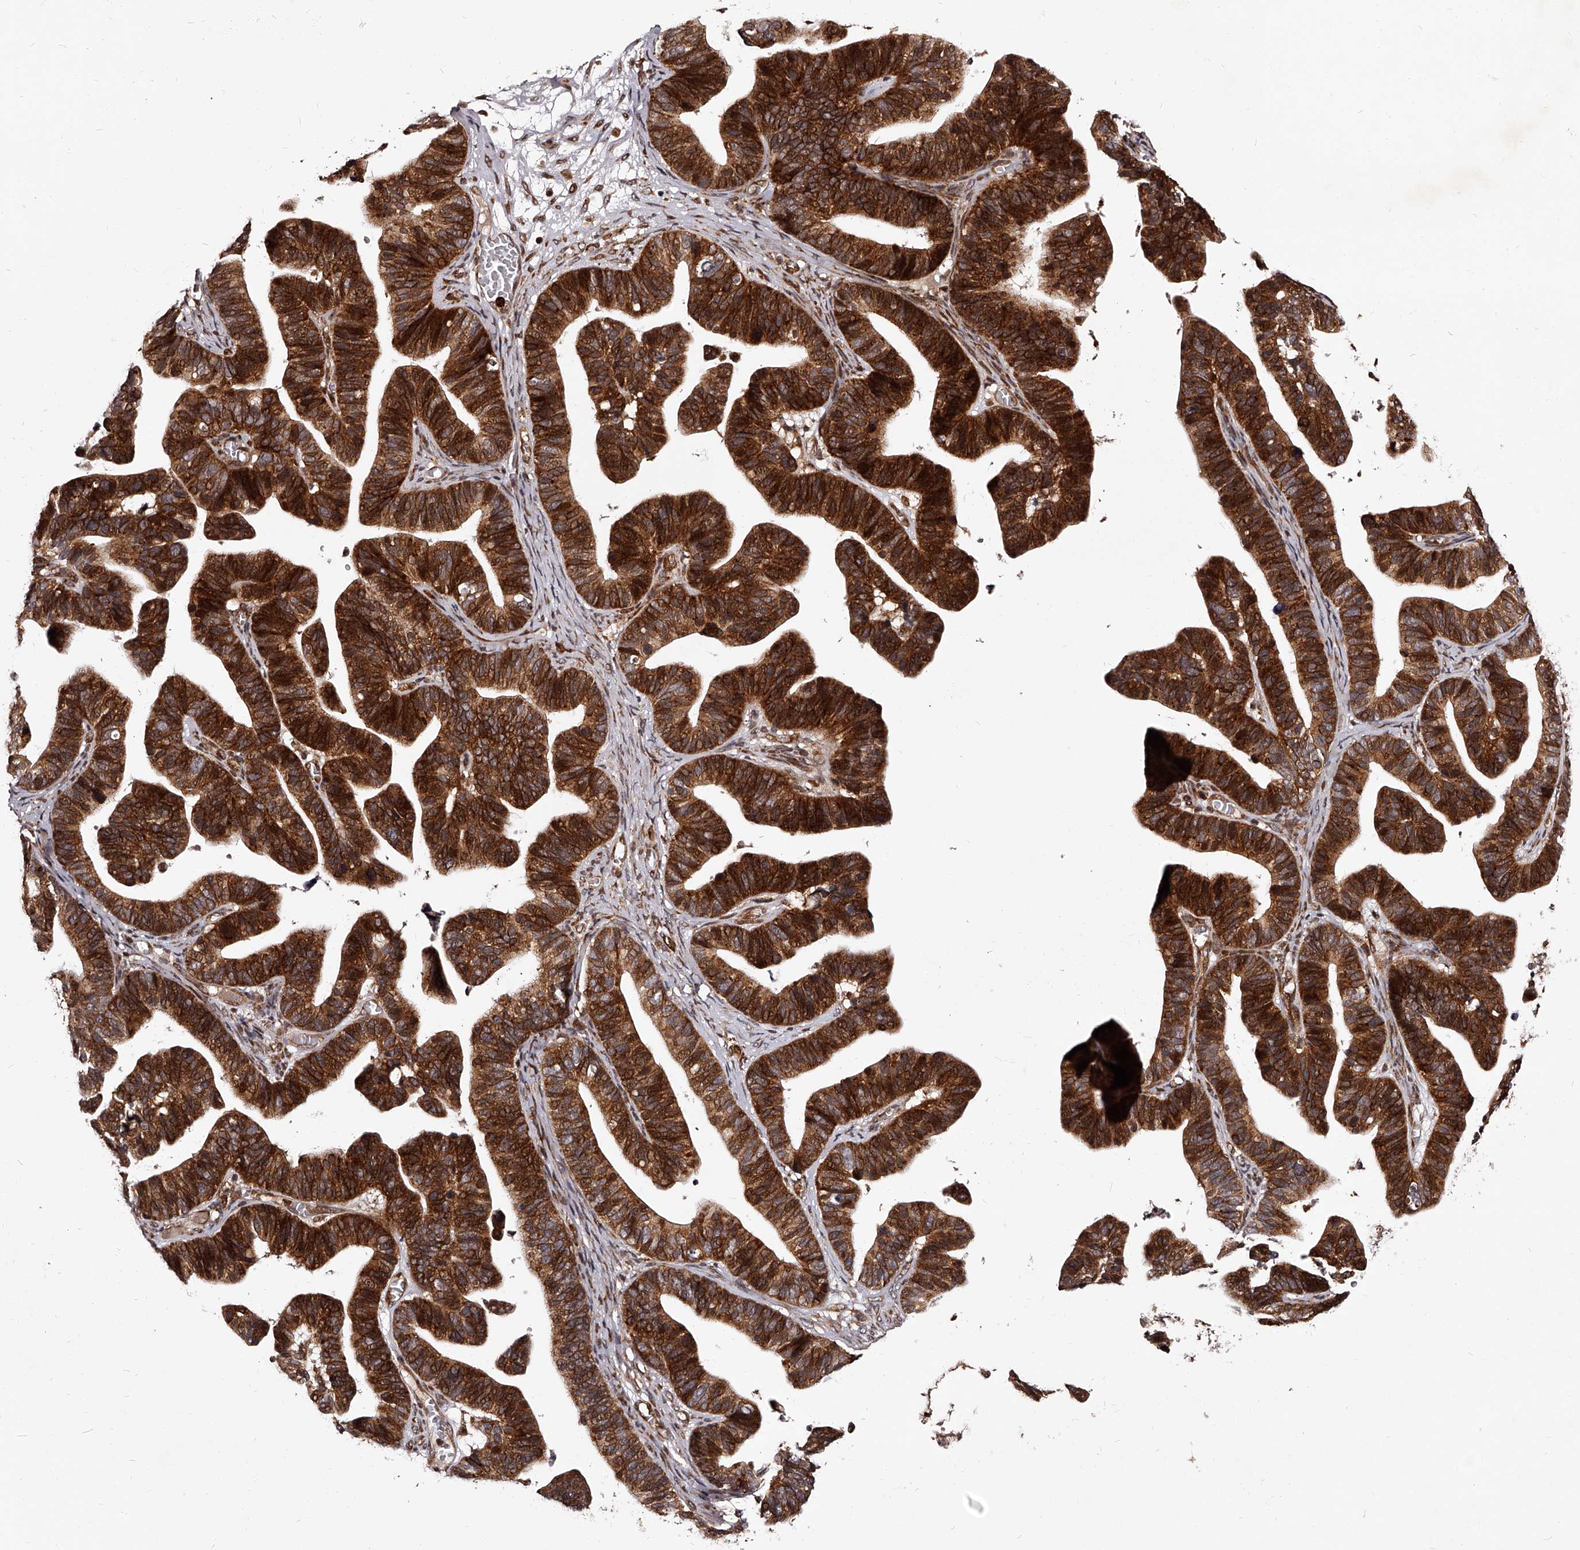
{"staining": {"intensity": "strong", "quantity": ">75%", "location": "cytoplasmic/membranous"}, "tissue": "ovarian cancer", "cell_type": "Tumor cells", "image_type": "cancer", "snomed": [{"axis": "morphology", "description": "Cystadenocarcinoma, serous, NOS"}, {"axis": "topography", "description": "Ovary"}], "caption": "Ovarian cancer stained with a protein marker shows strong staining in tumor cells.", "gene": "RSC1A1", "patient": {"sex": "female", "age": 56}}